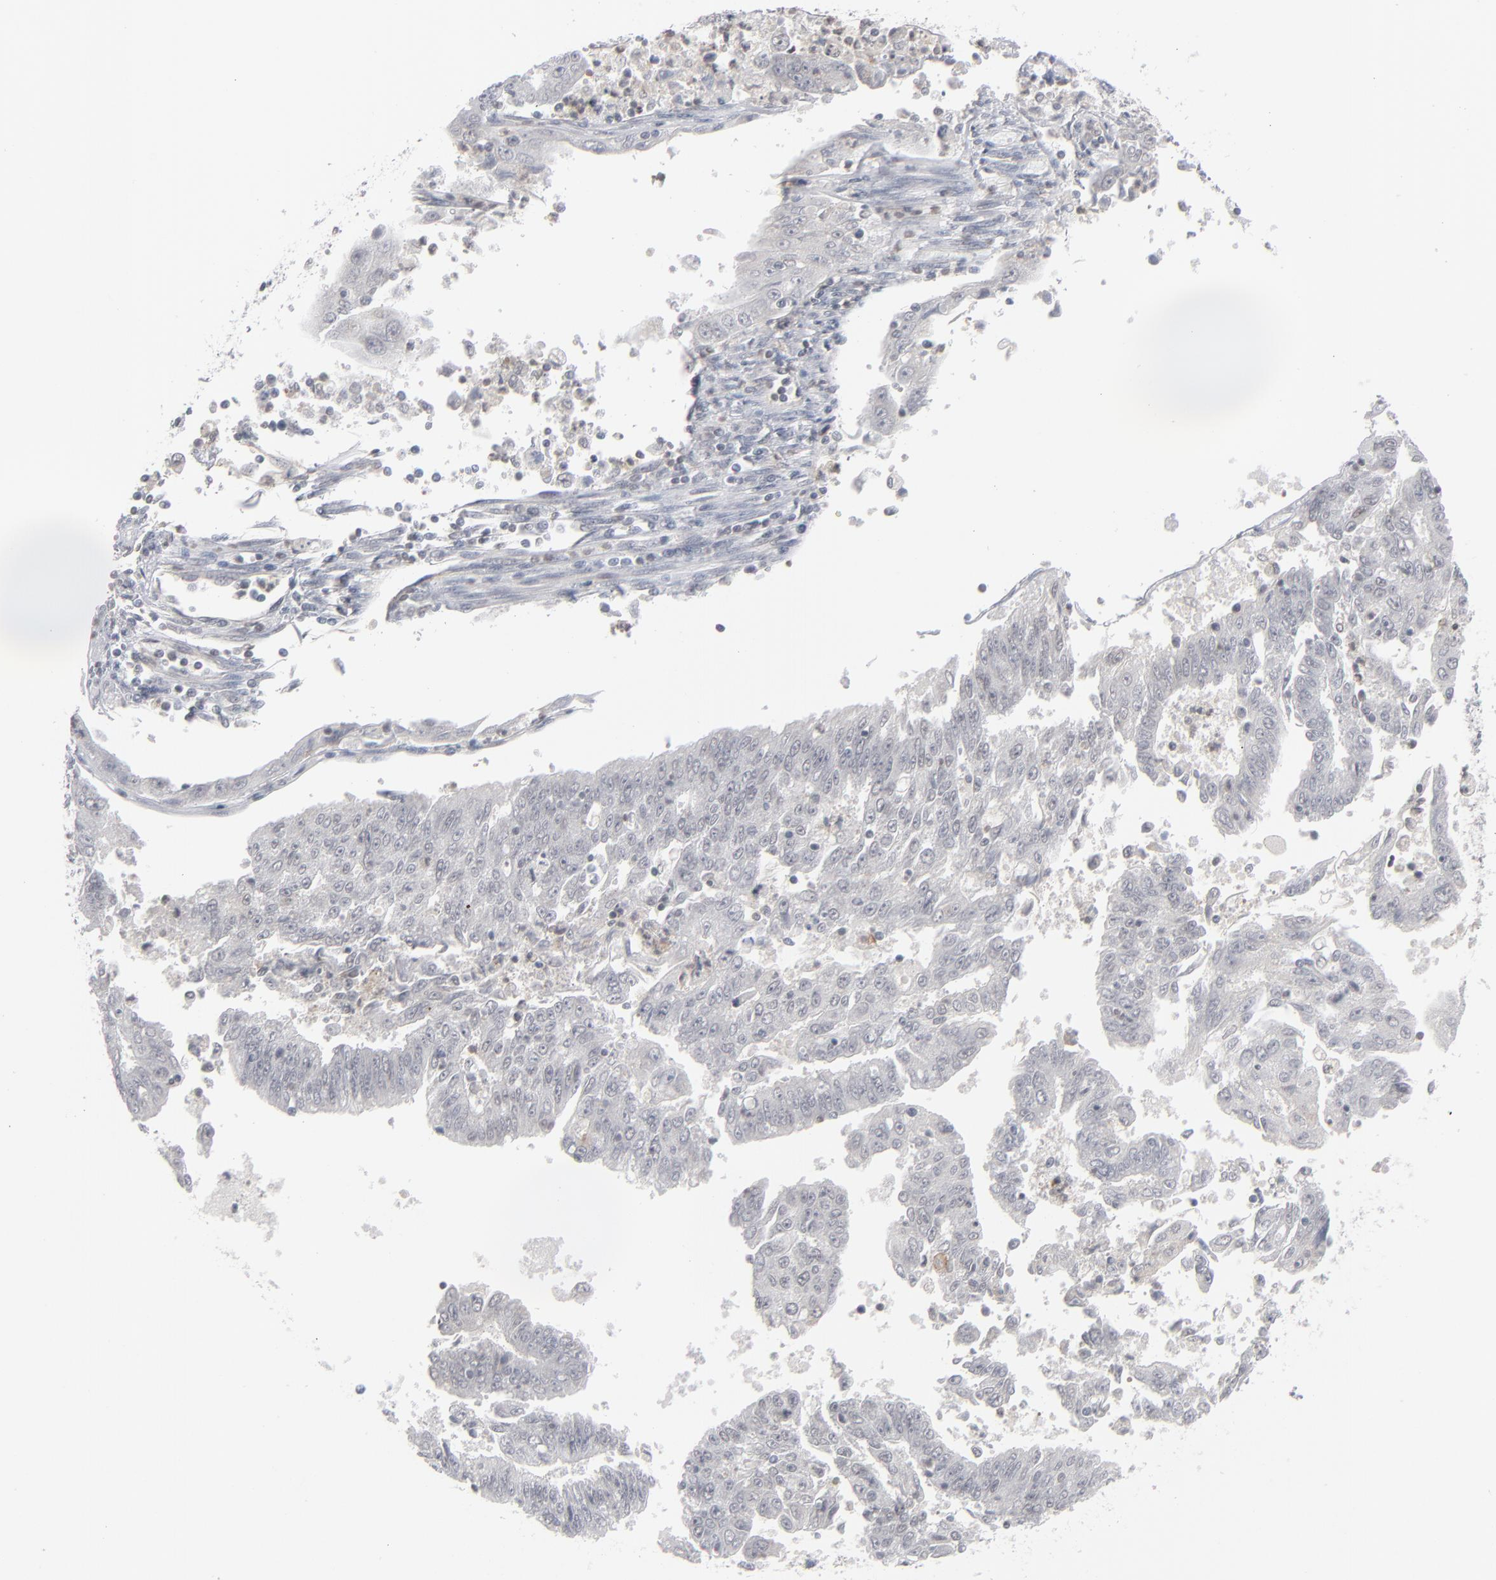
{"staining": {"intensity": "negative", "quantity": "none", "location": "none"}, "tissue": "endometrial cancer", "cell_type": "Tumor cells", "image_type": "cancer", "snomed": [{"axis": "morphology", "description": "Adenocarcinoma, NOS"}, {"axis": "topography", "description": "Endometrium"}], "caption": "An immunohistochemistry histopathology image of endometrial cancer (adenocarcinoma) is shown. There is no staining in tumor cells of endometrial cancer (adenocarcinoma).", "gene": "POF1B", "patient": {"sex": "female", "age": 42}}